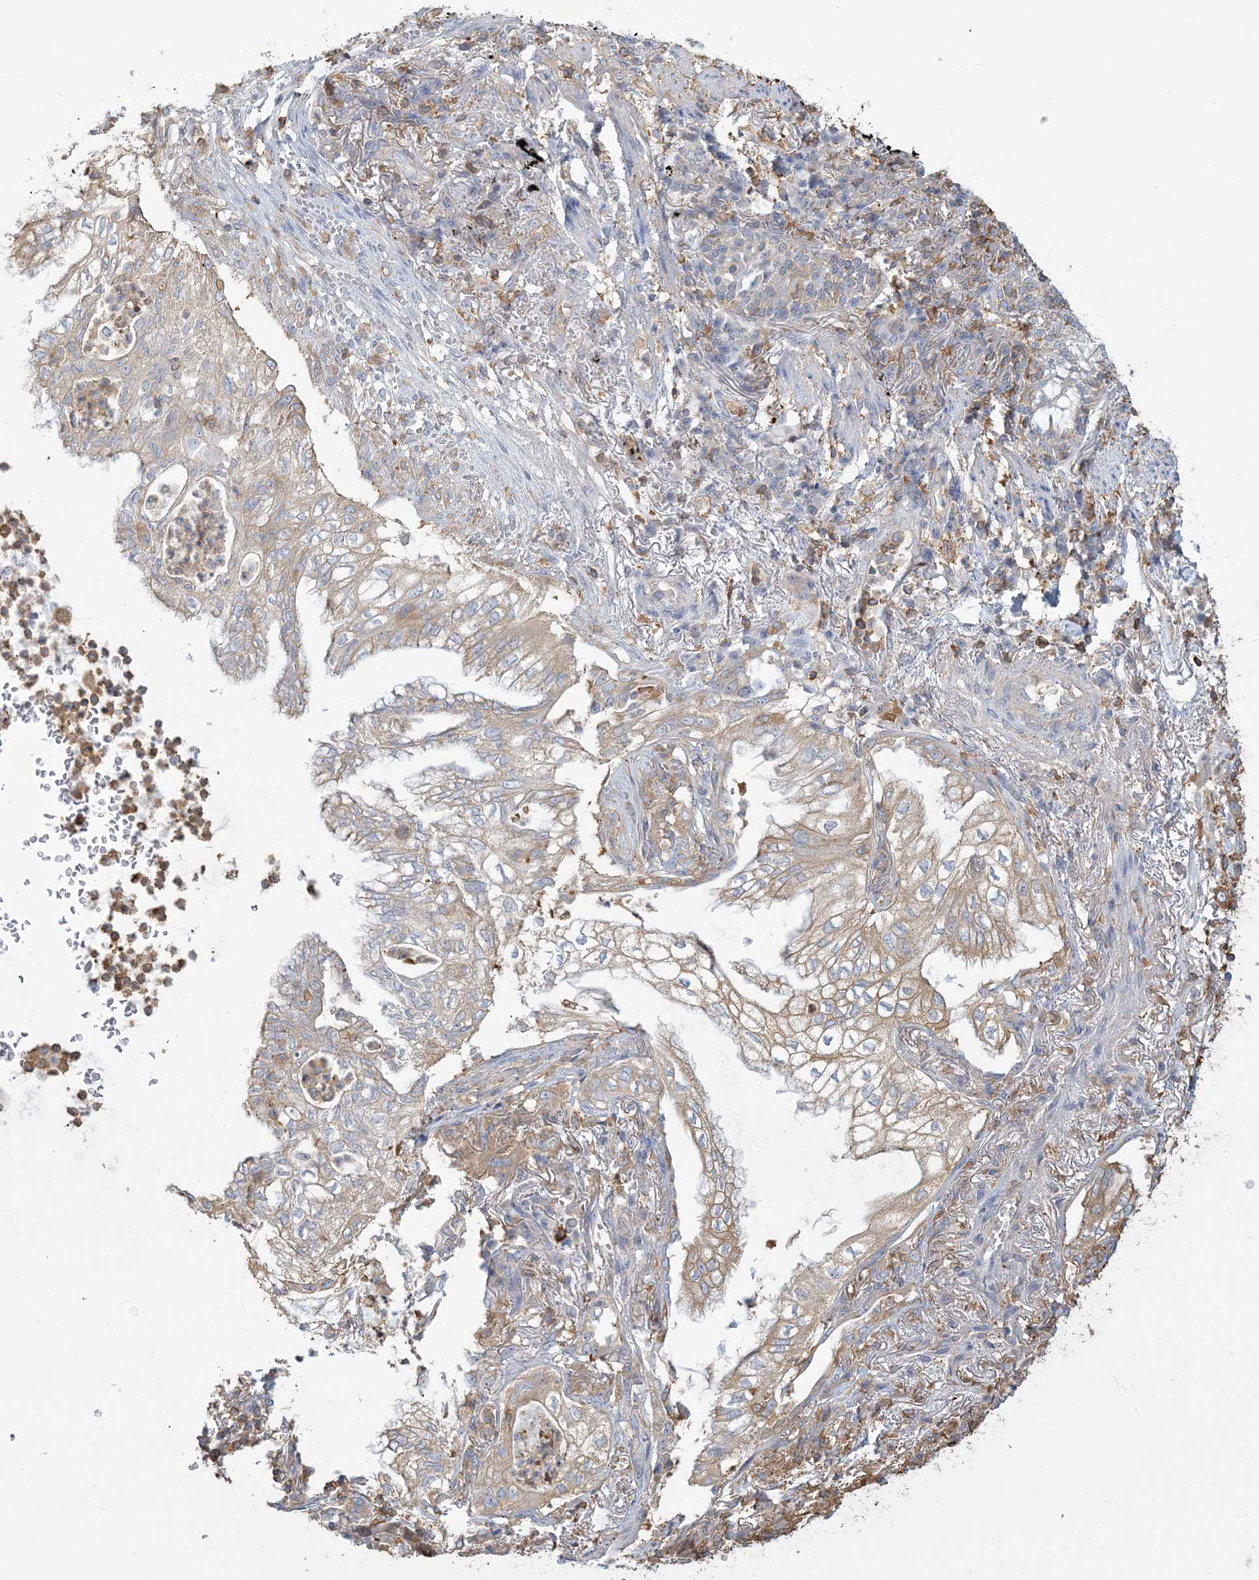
{"staining": {"intensity": "weak", "quantity": "25%-75%", "location": "cytoplasmic/membranous"}, "tissue": "lung cancer", "cell_type": "Tumor cells", "image_type": "cancer", "snomed": [{"axis": "morphology", "description": "Adenocarcinoma, NOS"}, {"axis": "topography", "description": "Lung"}], "caption": "IHC (DAB (3,3'-diaminobenzidine)) staining of lung cancer displays weak cytoplasmic/membranous protein expression in approximately 25%-75% of tumor cells.", "gene": "ANKS1A", "patient": {"sex": "female", "age": 70}}